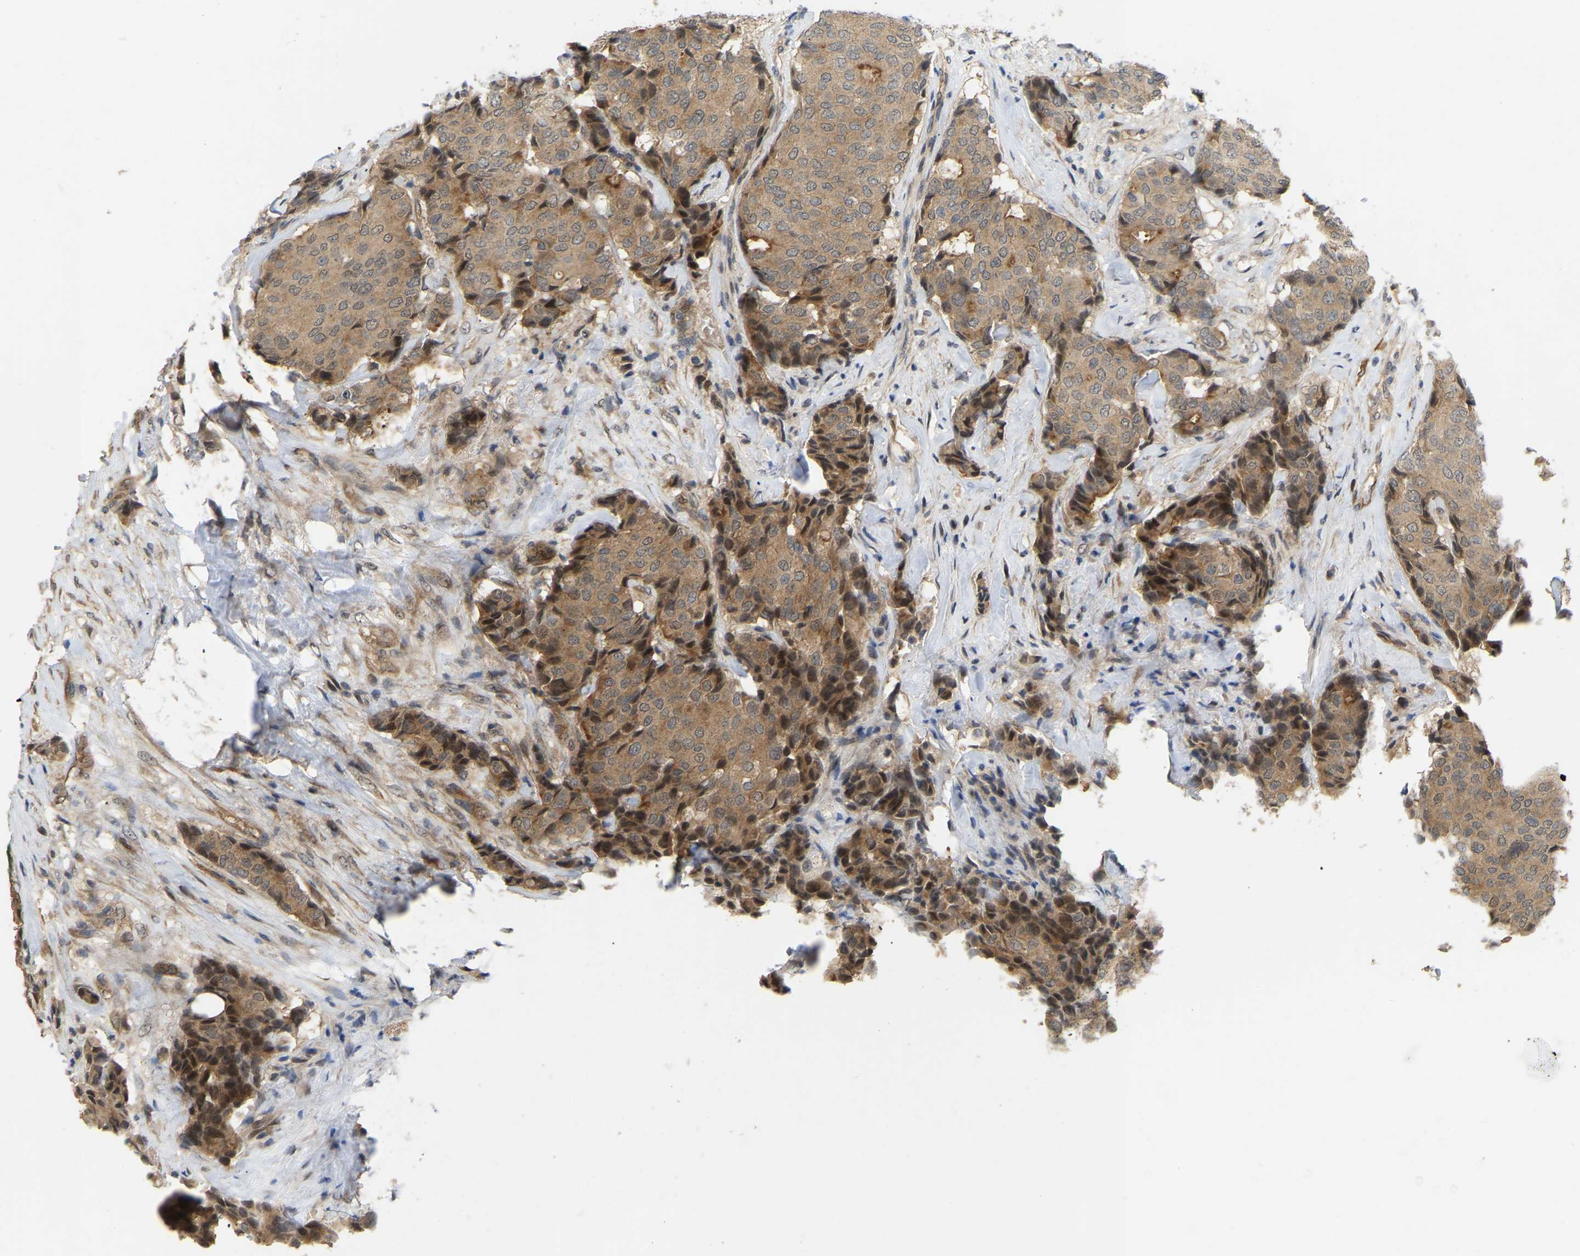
{"staining": {"intensity": "moderate", "quantity": ">75%", "location": "cytoplasmic/membranous,nuclear"}, "tissue": "breast cancer", "cell_type": "Tumor cells", "image_type": "cancer", "snomed": [{"axis": "morphology", "description": "Duct carcinoma"}, {"axis": "topography", "description": "Breast"}], "caption": "Protein expression analysis of human breast invasive ductal carcinoma reveals moderate cytoplasmic/membranous and nuclear staining in approximately >75% of tumor cells.", "gene": "LIMK2", "patient": {"sex": "female", "age": 75}}